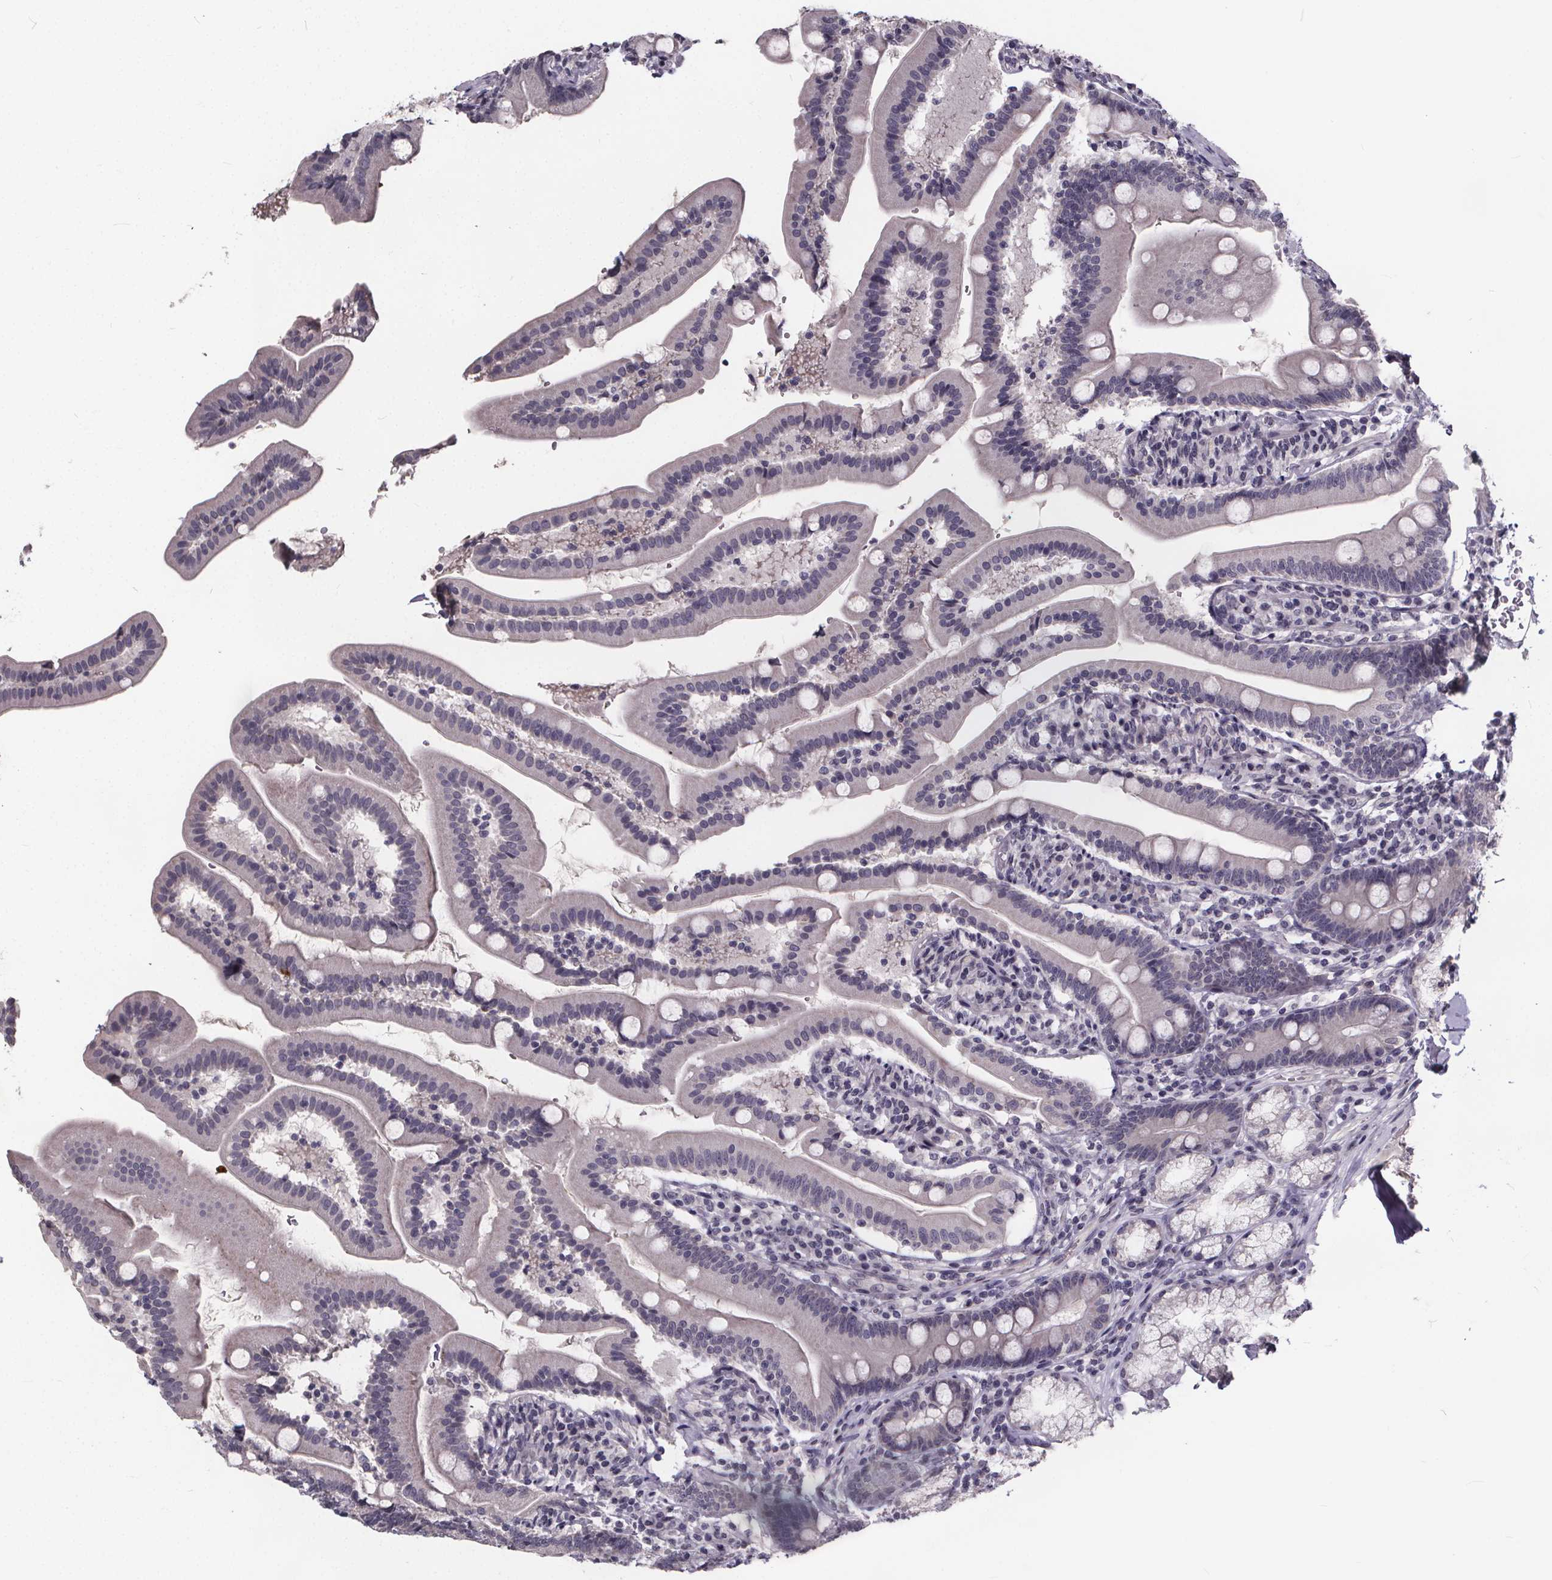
{"staining": {"intensity": "negative", "quantity": "none", "location": "none"}, "tissue": "duodenum", "cell_type": "Glandular cells", "image_type": "normal", "snomed": [{"axis": "morphology", "description": "Normal tissue, NOS"}, {"axis": "topography", "description": "Duodenum"}], "caption": "Micrograph shows no significant protein expression in glandular cells of normal duodenum. Brightfield microscopy of immunohistochemistry stained with DAB (3,3'-diaminobenzidine) (brown) and hematoxylin (blue), captured at high magnification.", "gene": "FAM181B", "patient": {"sex": "female", "age": 67}}